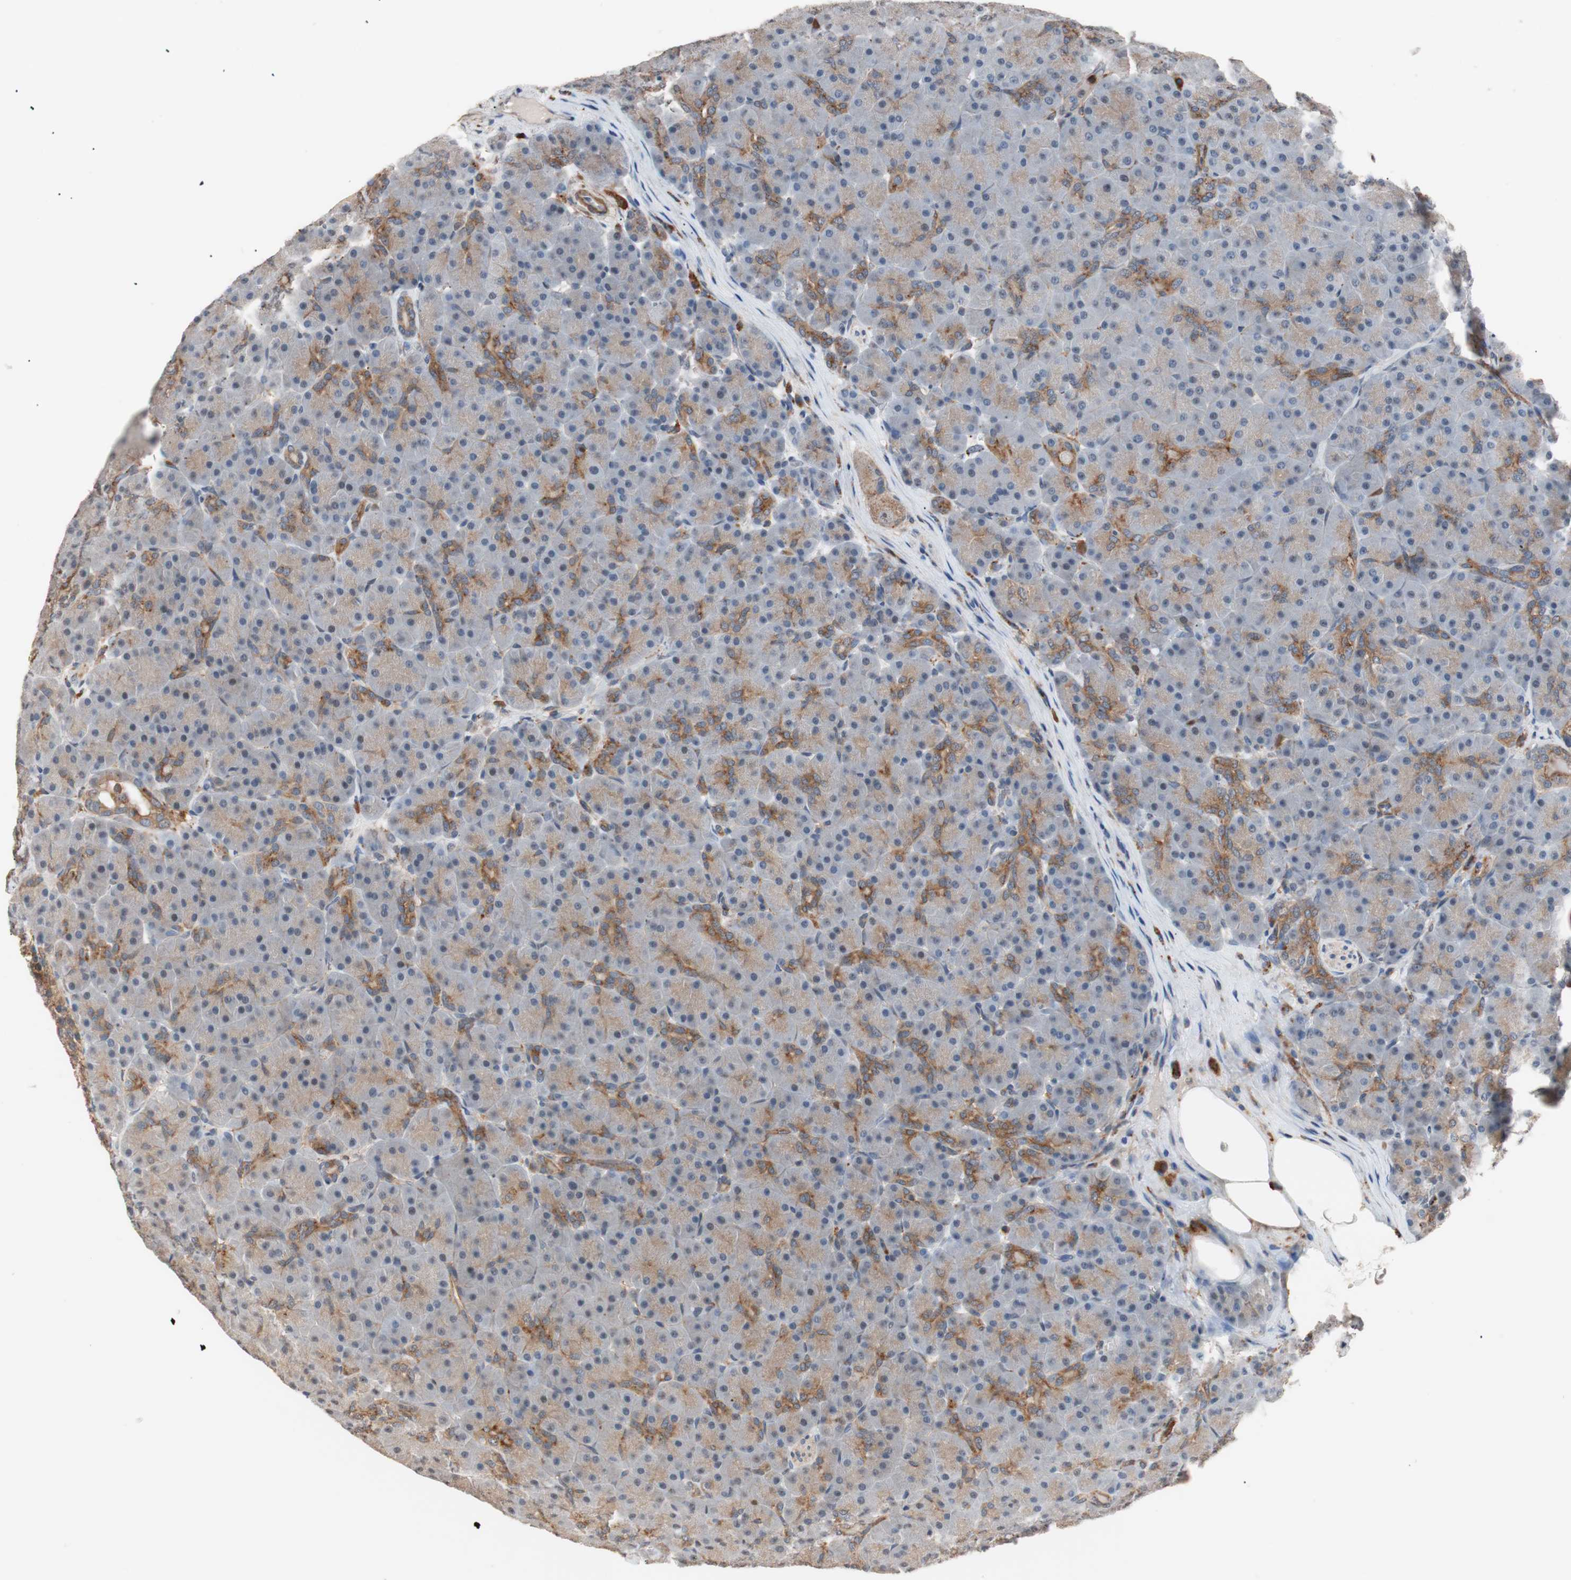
{"staining": {"intensity": "moderate", "quantity": "25%-75%", "location": "cytoplasmic/membranous"}, "tissue": "pancreas", "cell_type": "Exocrine glandular cells", "image_type": "normal", "snomed": [{"axis": "morphology", "description": "Normal tissue, NOS"}, {"axis": "topography", "description": "Pancreas"}], "caption": "Immunohistochemistry (IHC) histopathology image of benign pancreas: human pancreas stained using immunohistochemistry demonstrates medium levels of moderate protein expression localized specifically in the cytoplasmic/membranous of exocrine glandular cells, appearing as a cytoplasmic/membranous brown color.", "gene": "LITAF", "patient": {"sex": "male", "age": 66}}